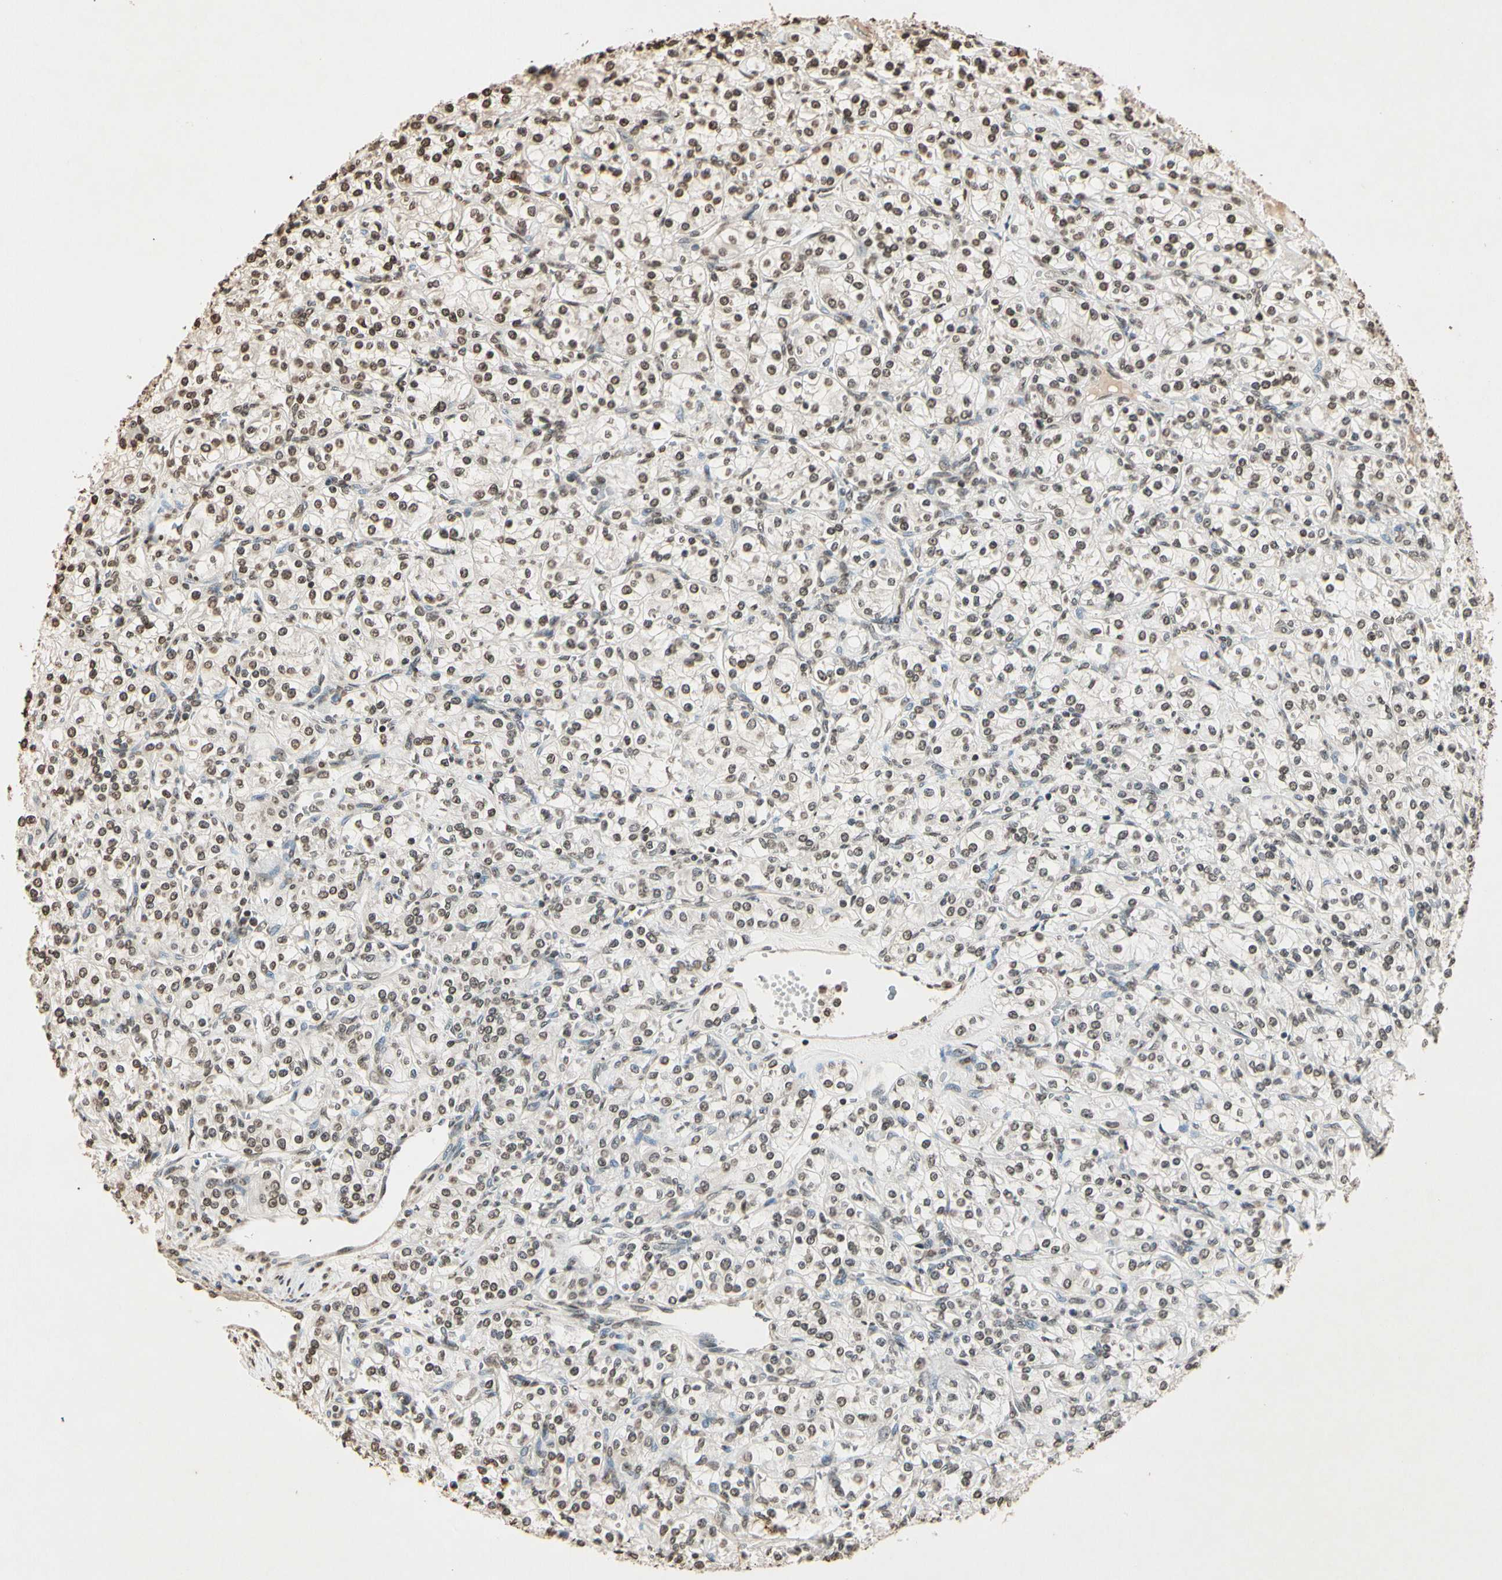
{"staining": {"intensity": "weak", "quantity": "25%-75%", "location": "nuclear"}, "tissue": "renal cancer", "cell_type": "Tumor cells", "image_type": "cancer", "snomed": [{"axis": "morphology", "description": "Adenocarcinoma, NOS"}, {"axis": "topography", "description": "Kidney"}], "caption": "A brown stain shows weak nuclear staining of a protein in human adenocarcinoma (renal) tumor cells. The staining is performed using DAB brown chromogen to label protein expression. The nuclei are counter-stained blue using hematoxylin.", "gene": "TOP1", "patient": {"sex": "male", "age": 77}}